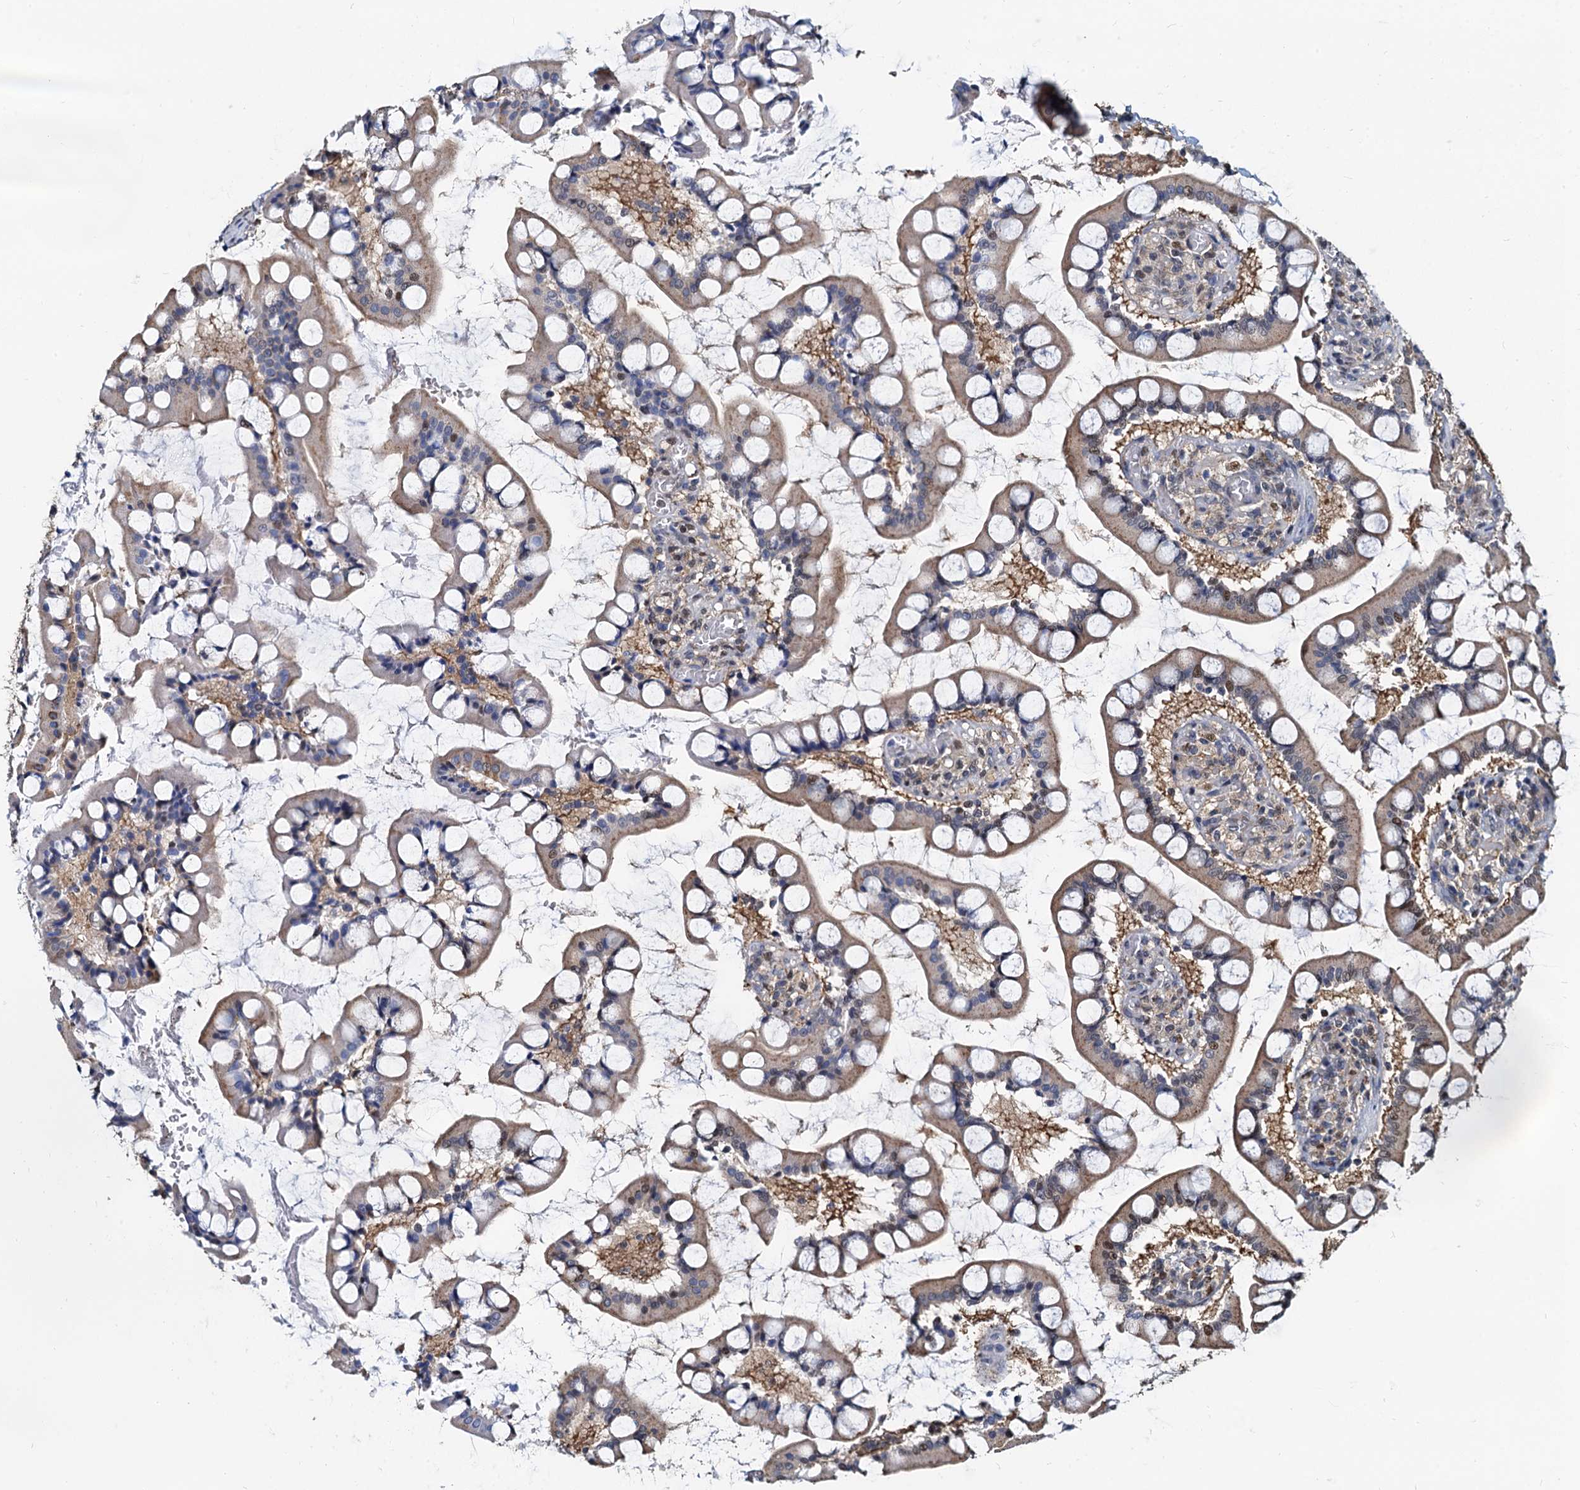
{"staining": {"intensity": "moderate", "quantity": "25%-75%", "location": "cytoplasmic/membranous,nuclear"}, "tissue": "small intestine", "cell_type": "Glandular cells", "image_type": "normal", "snomed": [{"axis": "morphology", "description": "Normal tissue, NOS"}, {"axis": "topography", "description": "Small intestine"}], "caption": "Immunohistochemical staining of unremarkable human small intestine shows medium levels of moderate cytoplasmic/membranous,nuclear positivity in approximately 25%-75% of glandular cells. (IHC, brightfield microscopy, high magnification).", "gene": "PTGES3", "patient": {"sex": "male", "age": 52}}